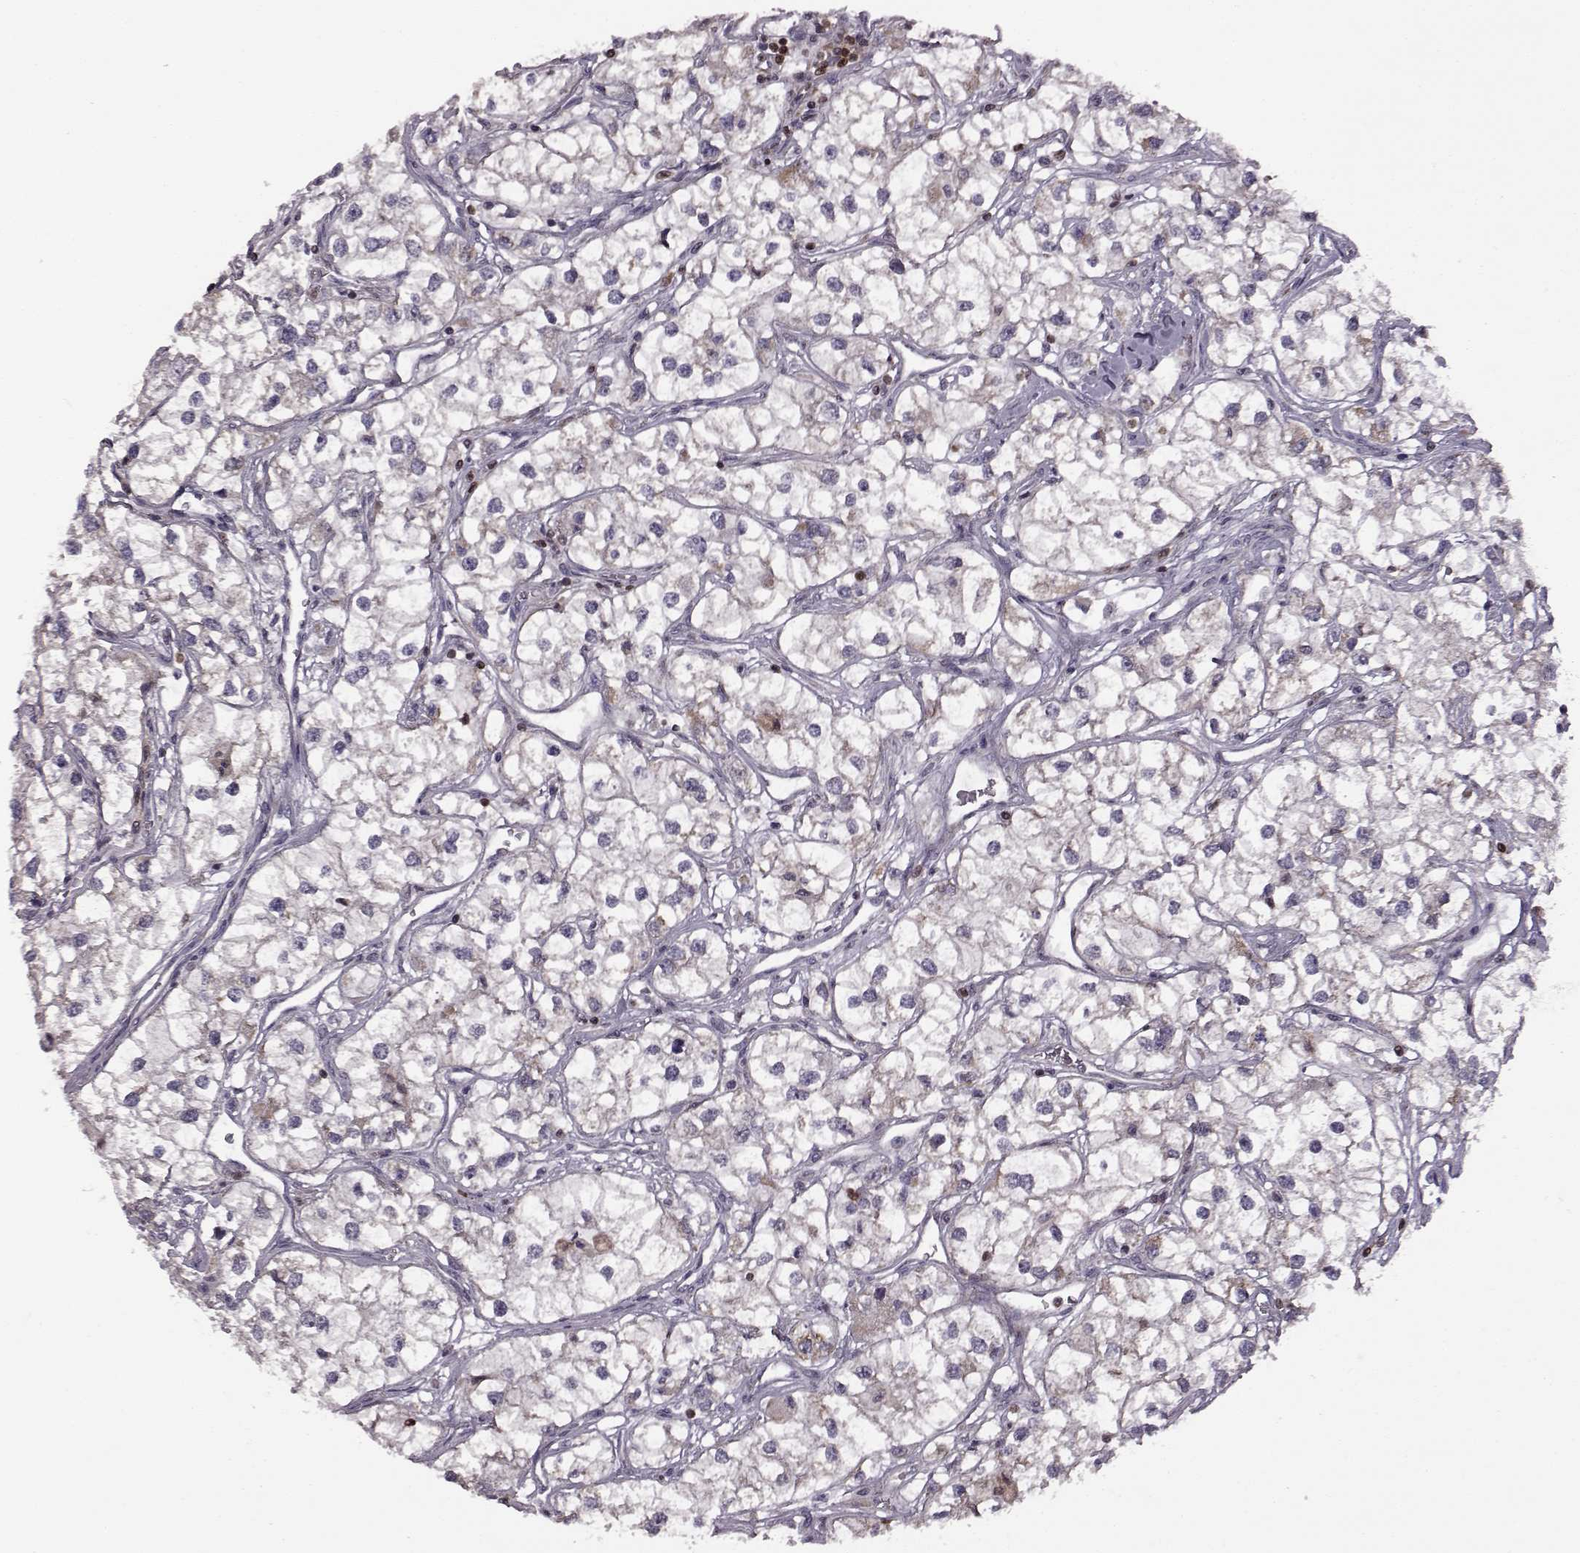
{"staining": {"intensity": "negative", "quantity": "none", "location": "none"}, "tissue": "renal cancer", "cell_type": "Tumor cells", "image_type": "cancer", "snomed": [{"axis": "morphology", "description": "Adenocarcinoma, NOS"}, {"axis": "topography", "description": "Kidney"}], "caption": "IHC image of neoplastic tissue: human renal cancer stained with DAB displays no significant protein expression in tumor cells.", "gene": "DOK2", "patient": {"sex": "male", "age": 59}}